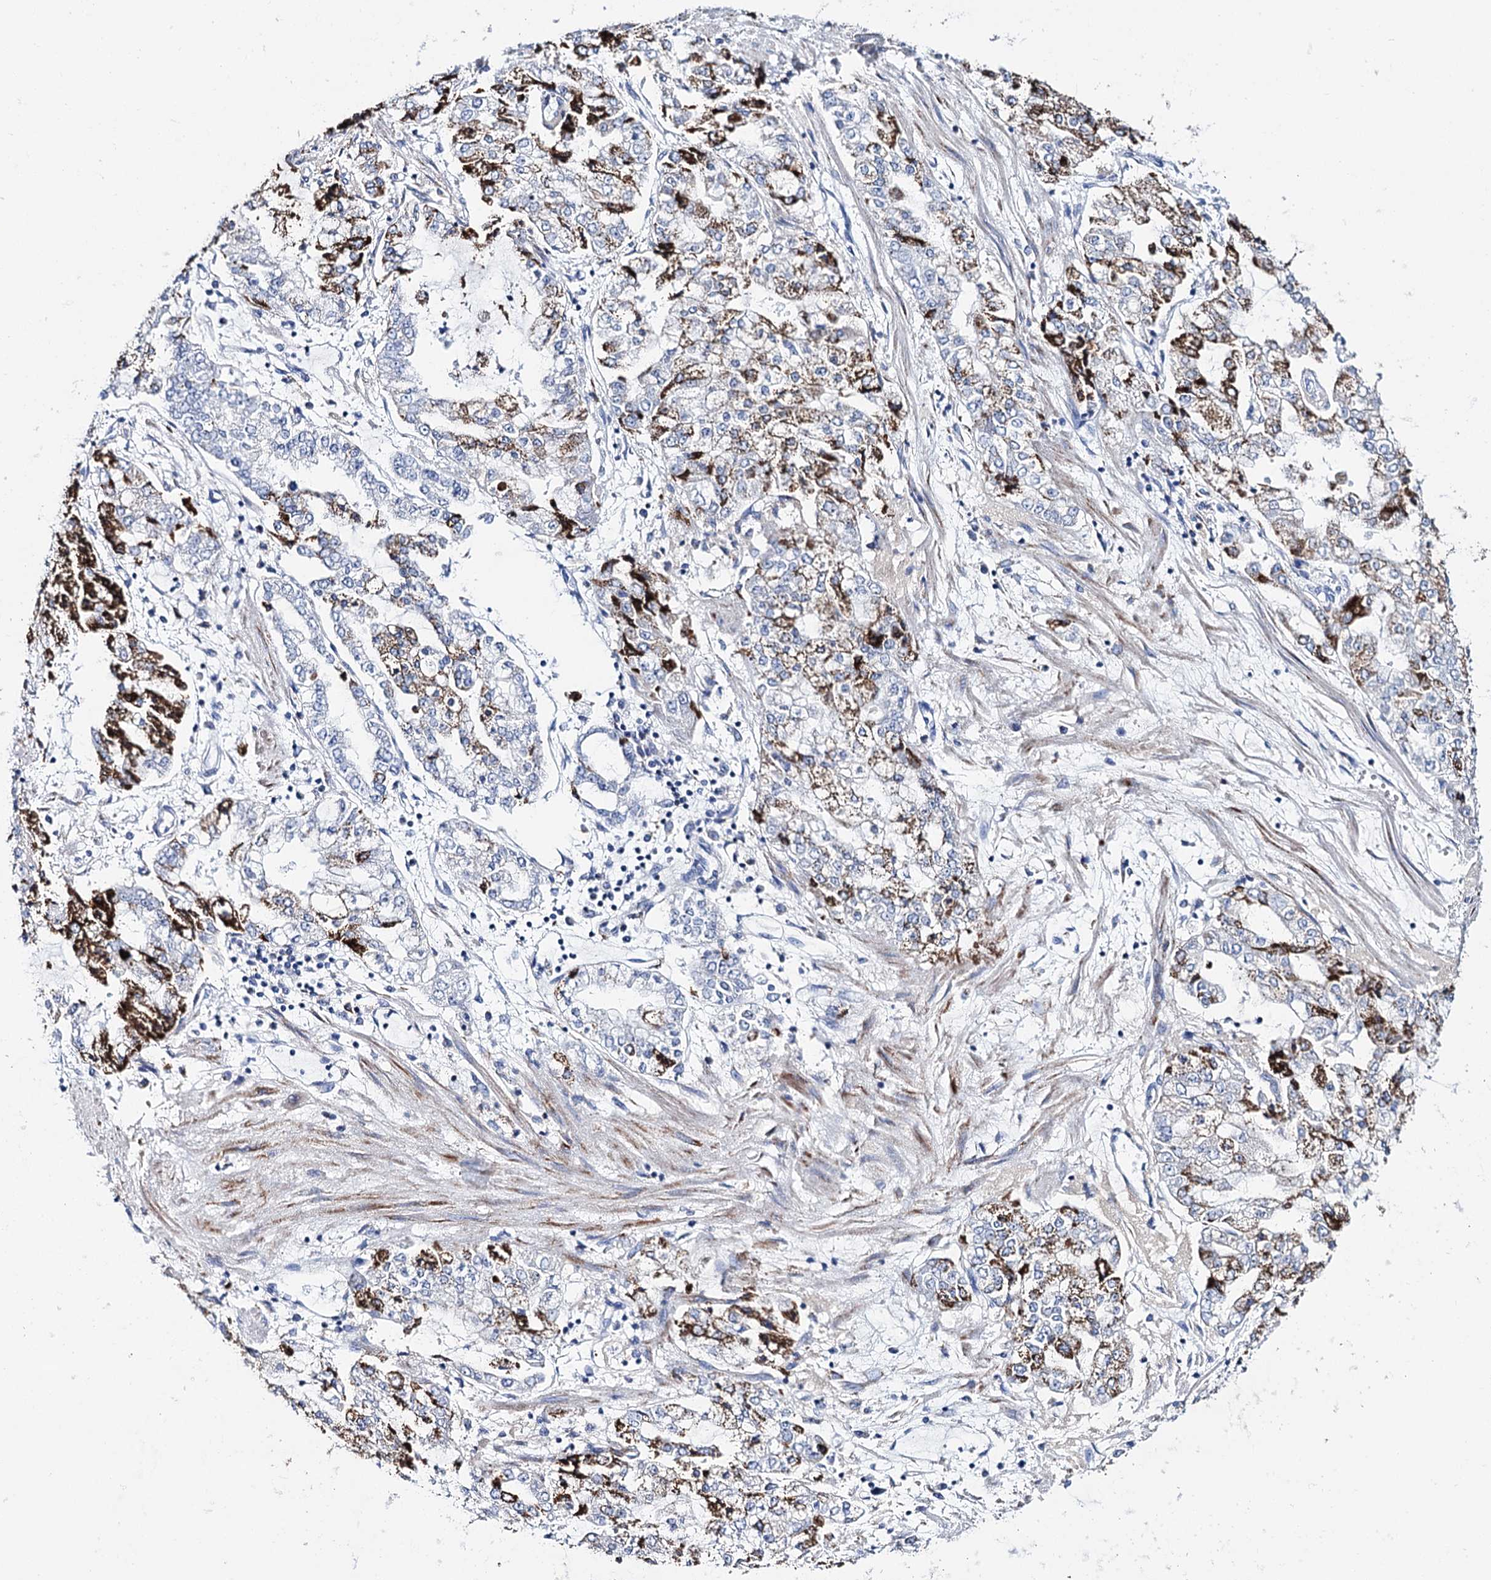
{"staining": {"intensity": "strong", "quantity": "25%-75%", "location": "cytoplasmic/membranous"}, "tissue": "stomach cancer", "cell_type": "Tumor cells", "image_type": "cancer", "snomed": [{"axis": "morphology", "description": "Adenocarcinoma, NOS"}, {"axis": "topography", "description": "Stomach"}], "caption": "A brown stain shows strong cytoplasmic/membranous staining of a protein in stomach cancer tumor cells.", "gene": "UBASH3B", "patient": {"sex": "male", "age": 76}}